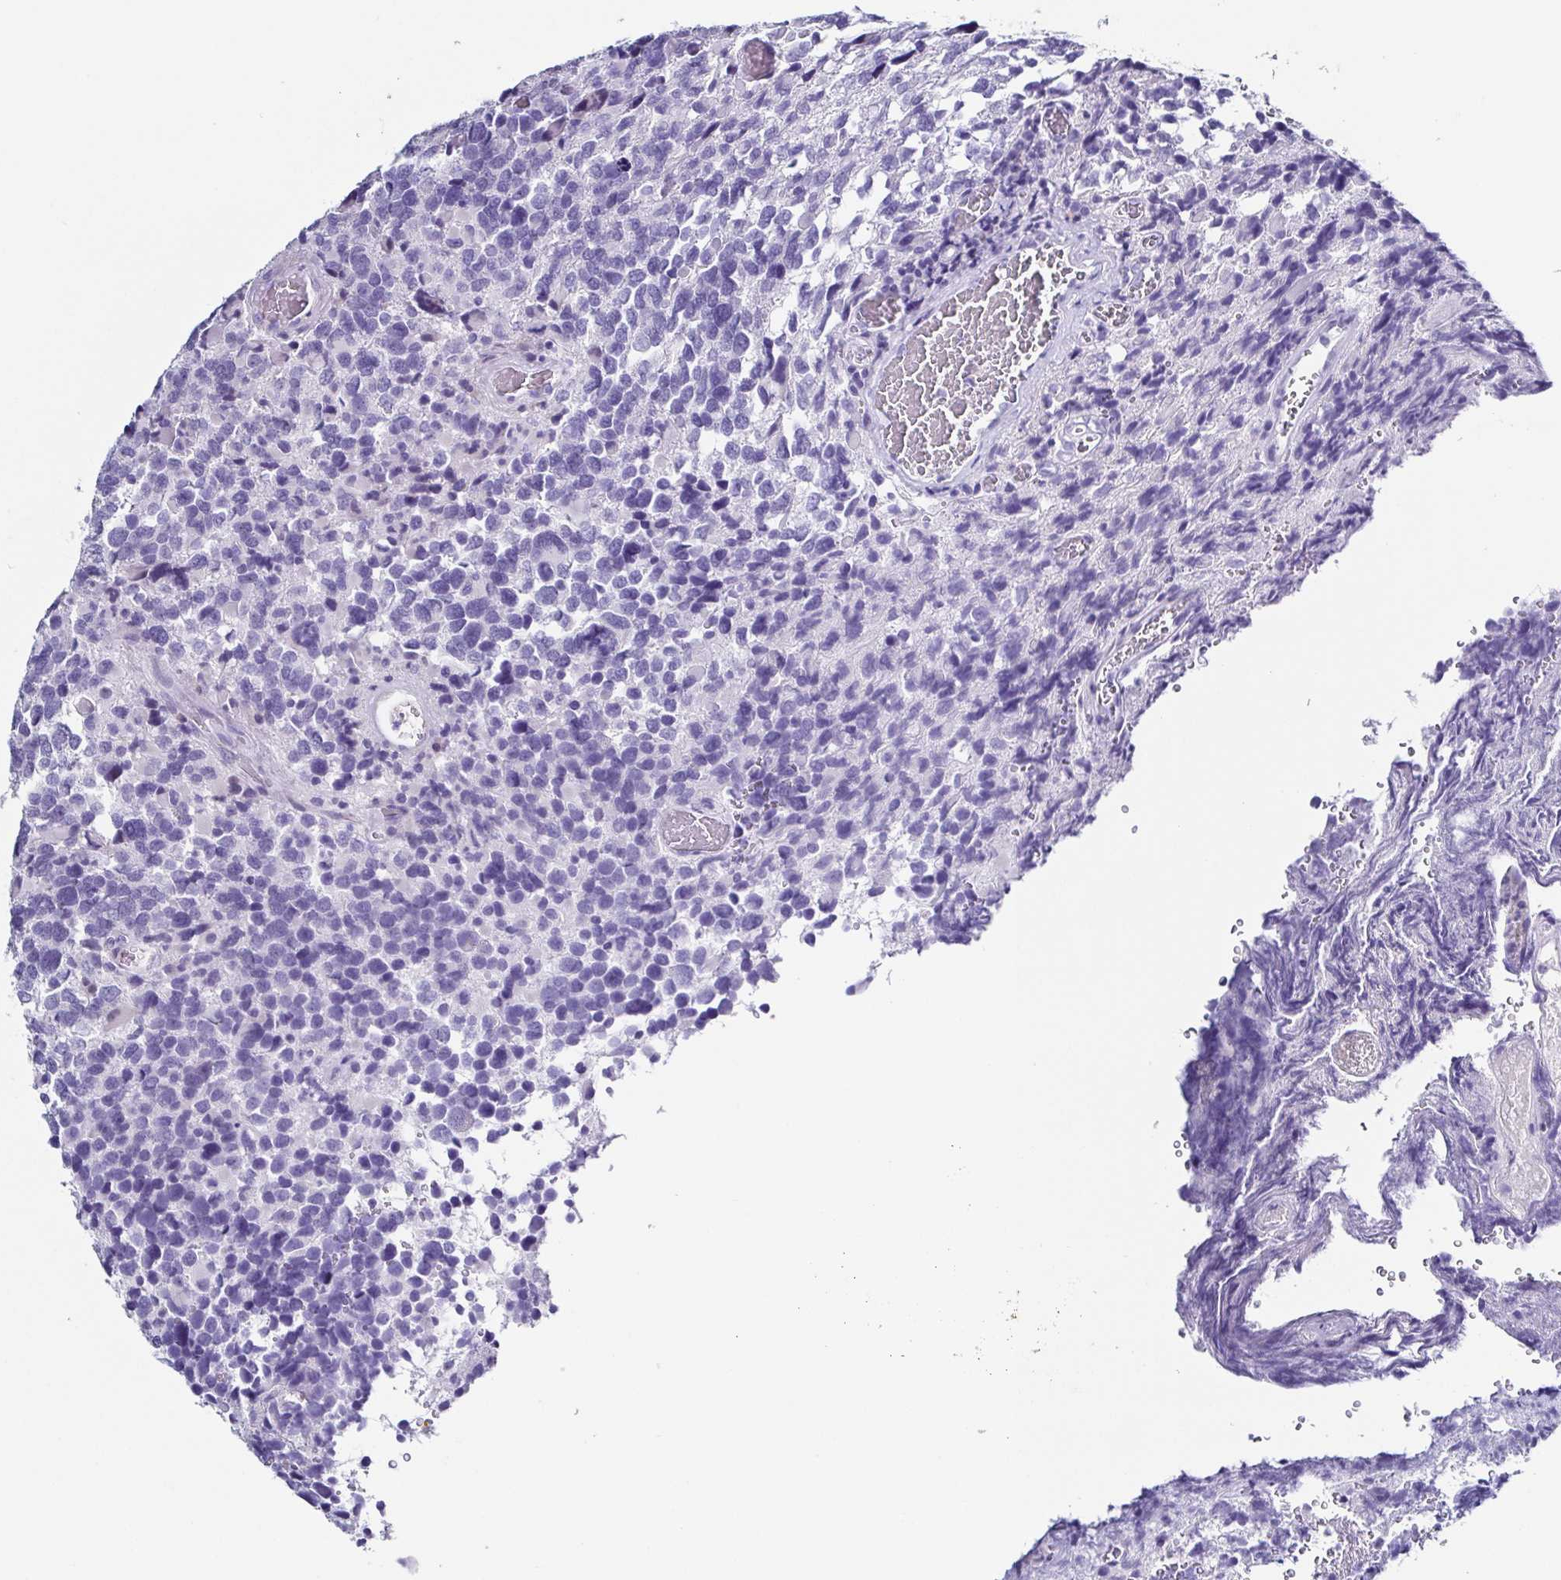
{"staining": {"intensity": "negative", "quantity": "none", "location": "none"}, "tissue": "glioma", "cell_type": "Tumor cells", "image_type": "cancer", "snomed": [{"axis": "morphology", "description": "Glioma, malignant, High grade"}, {"axis": "topography", "description": "Brain"}], "caption": "Malignant glioma (high-grade) was stained to show a protein in brown. There is no significant positivity in tumor cells. (DAB IHC visualized using brightfield microscopy, high magnification).", "gene": "TNNT2", "patient": {"sex": "female", "age": 40}}